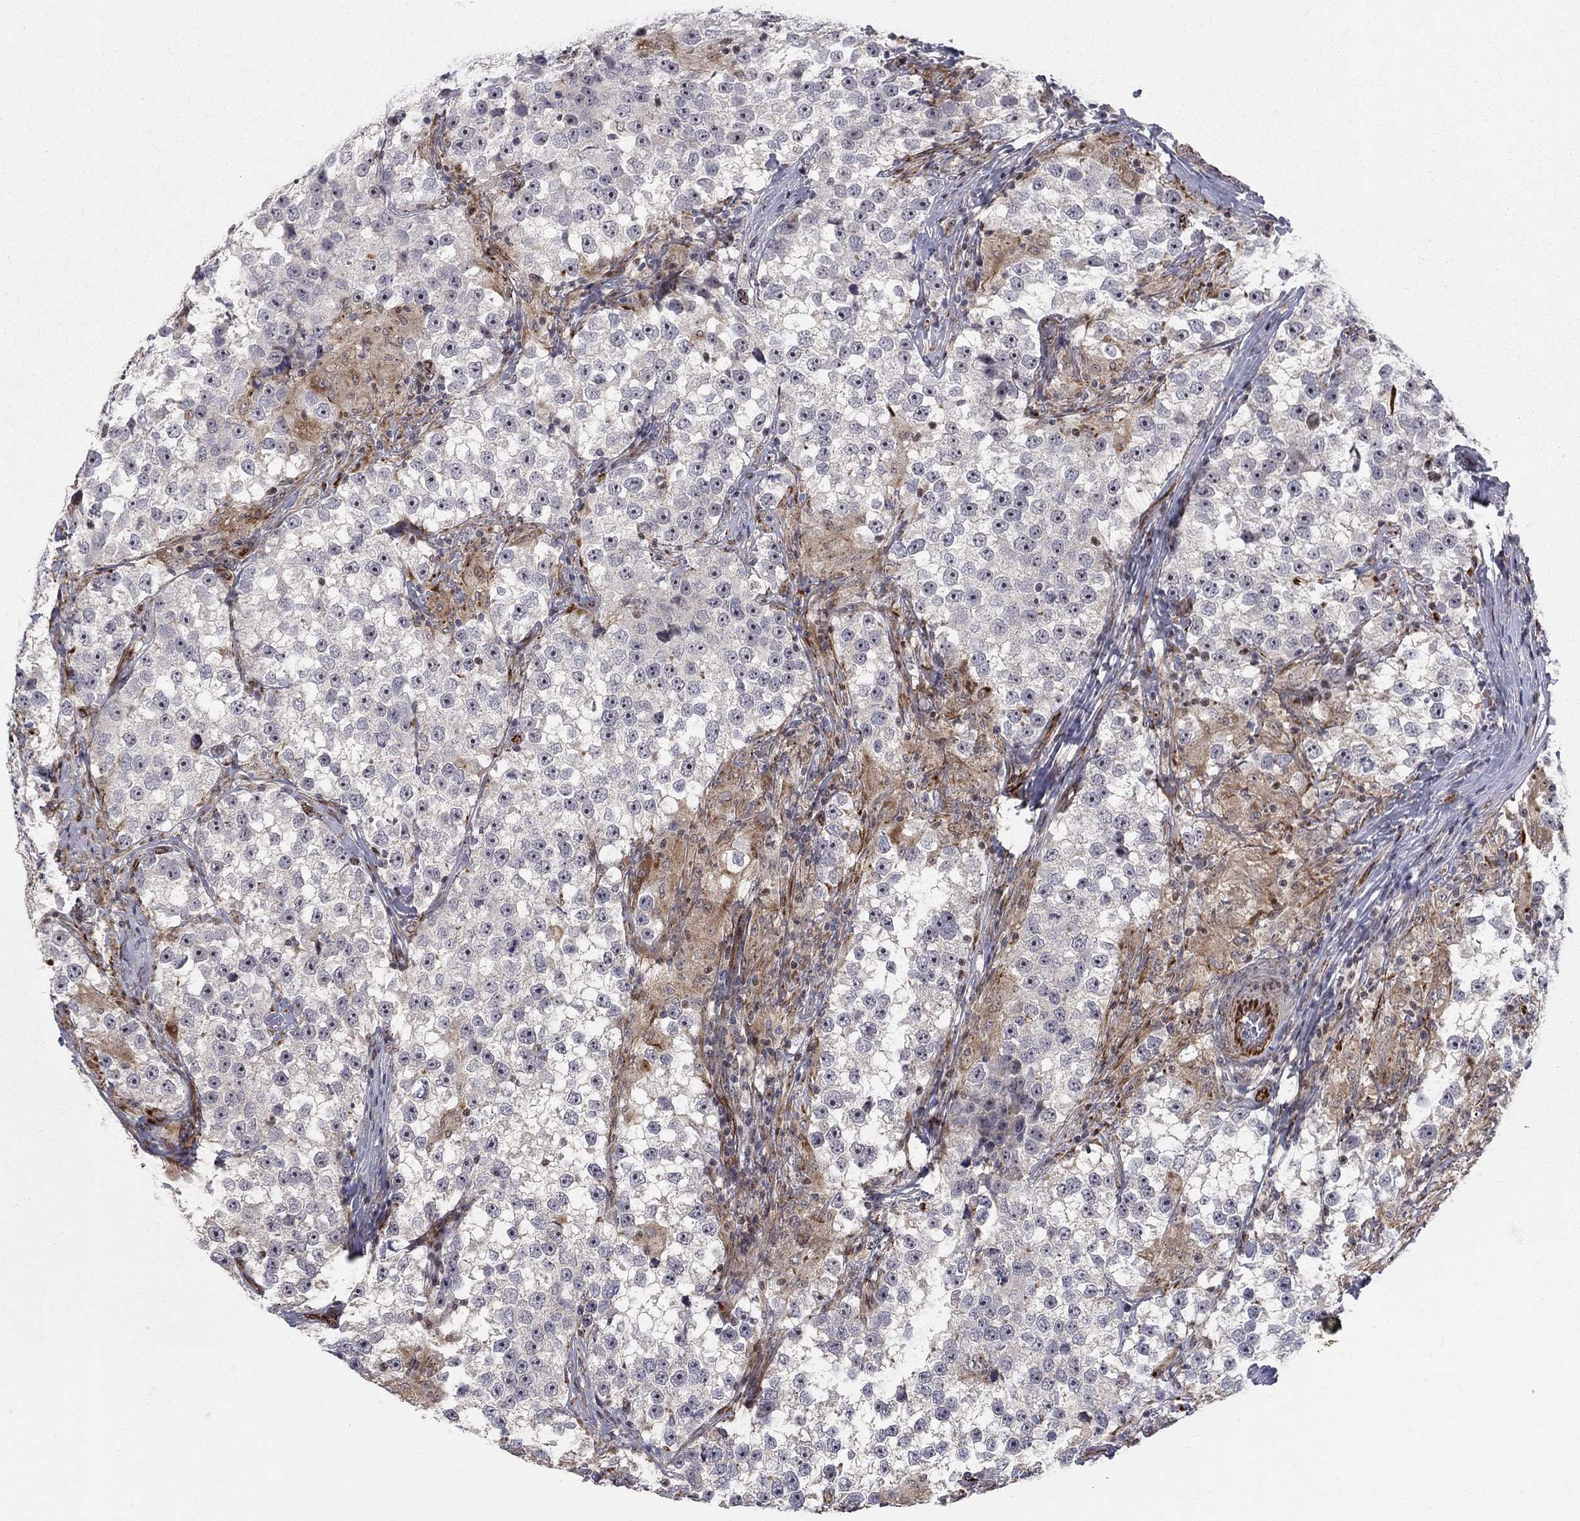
{"staining": {"intensity": "negative", "quantity": "none", "location": "none"}, "tissue": "testis cancer", "cell_type": "Tumor cells", "image_type": "cancer", "snomed": [{"axis": "morphology", "description": "Seminoma, NOS"}, {"axis": "topography", "description": "Testis"}], "caption": "A high-resolution image shows immunohistochemistry (IHC) staining of testis seminoma, which demonstrates no significant staining in tumor cells.", "gene": "MSRA", "patient": {"sex": "male", "age": 46}}